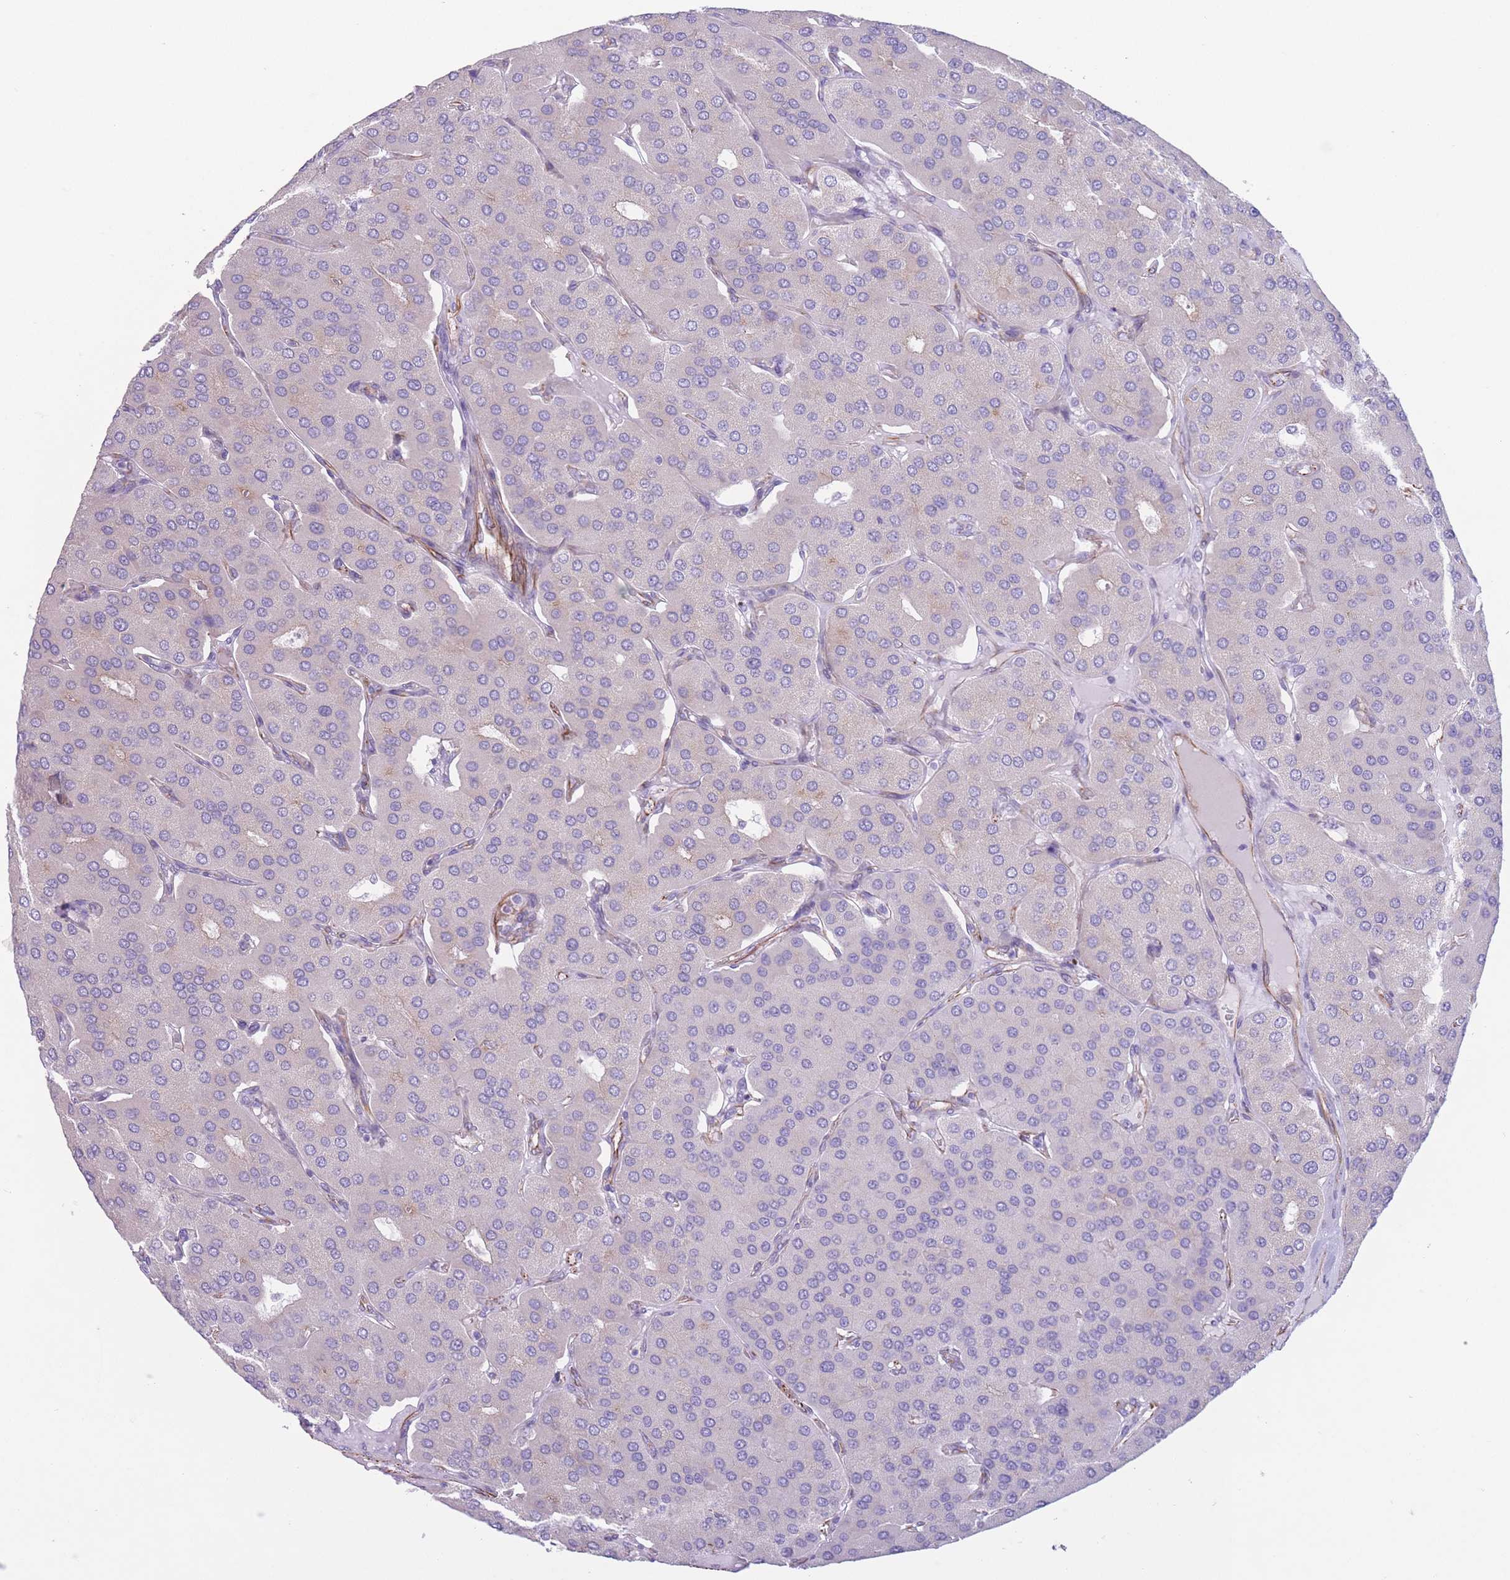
{"staining": {"intensity": "negative", "quantity": "none", "location": "none"}, "tissue": "parathyroid gland", "cell_type": "Glandular cells", "image_type": "normal", "snomed": [{"axis": "morphology", "description": "Normal tissue, NOS"}, {"axis": "morphology", "description": "Adenoma, NOS"}, {"axis": "topography", "description": "Parathyroid gland"}], "caption": "A histopathology image of parathyroid gland stained for a protein displays no brown staining in glandular cells. The staining is performed using DAB (3,3'-diaminobenzidine) brown chromogen with nuclei counter-stained in using hematoxylin.", "gene": "ATP5MF", "patient": {"sex": "female", "age": 86}}